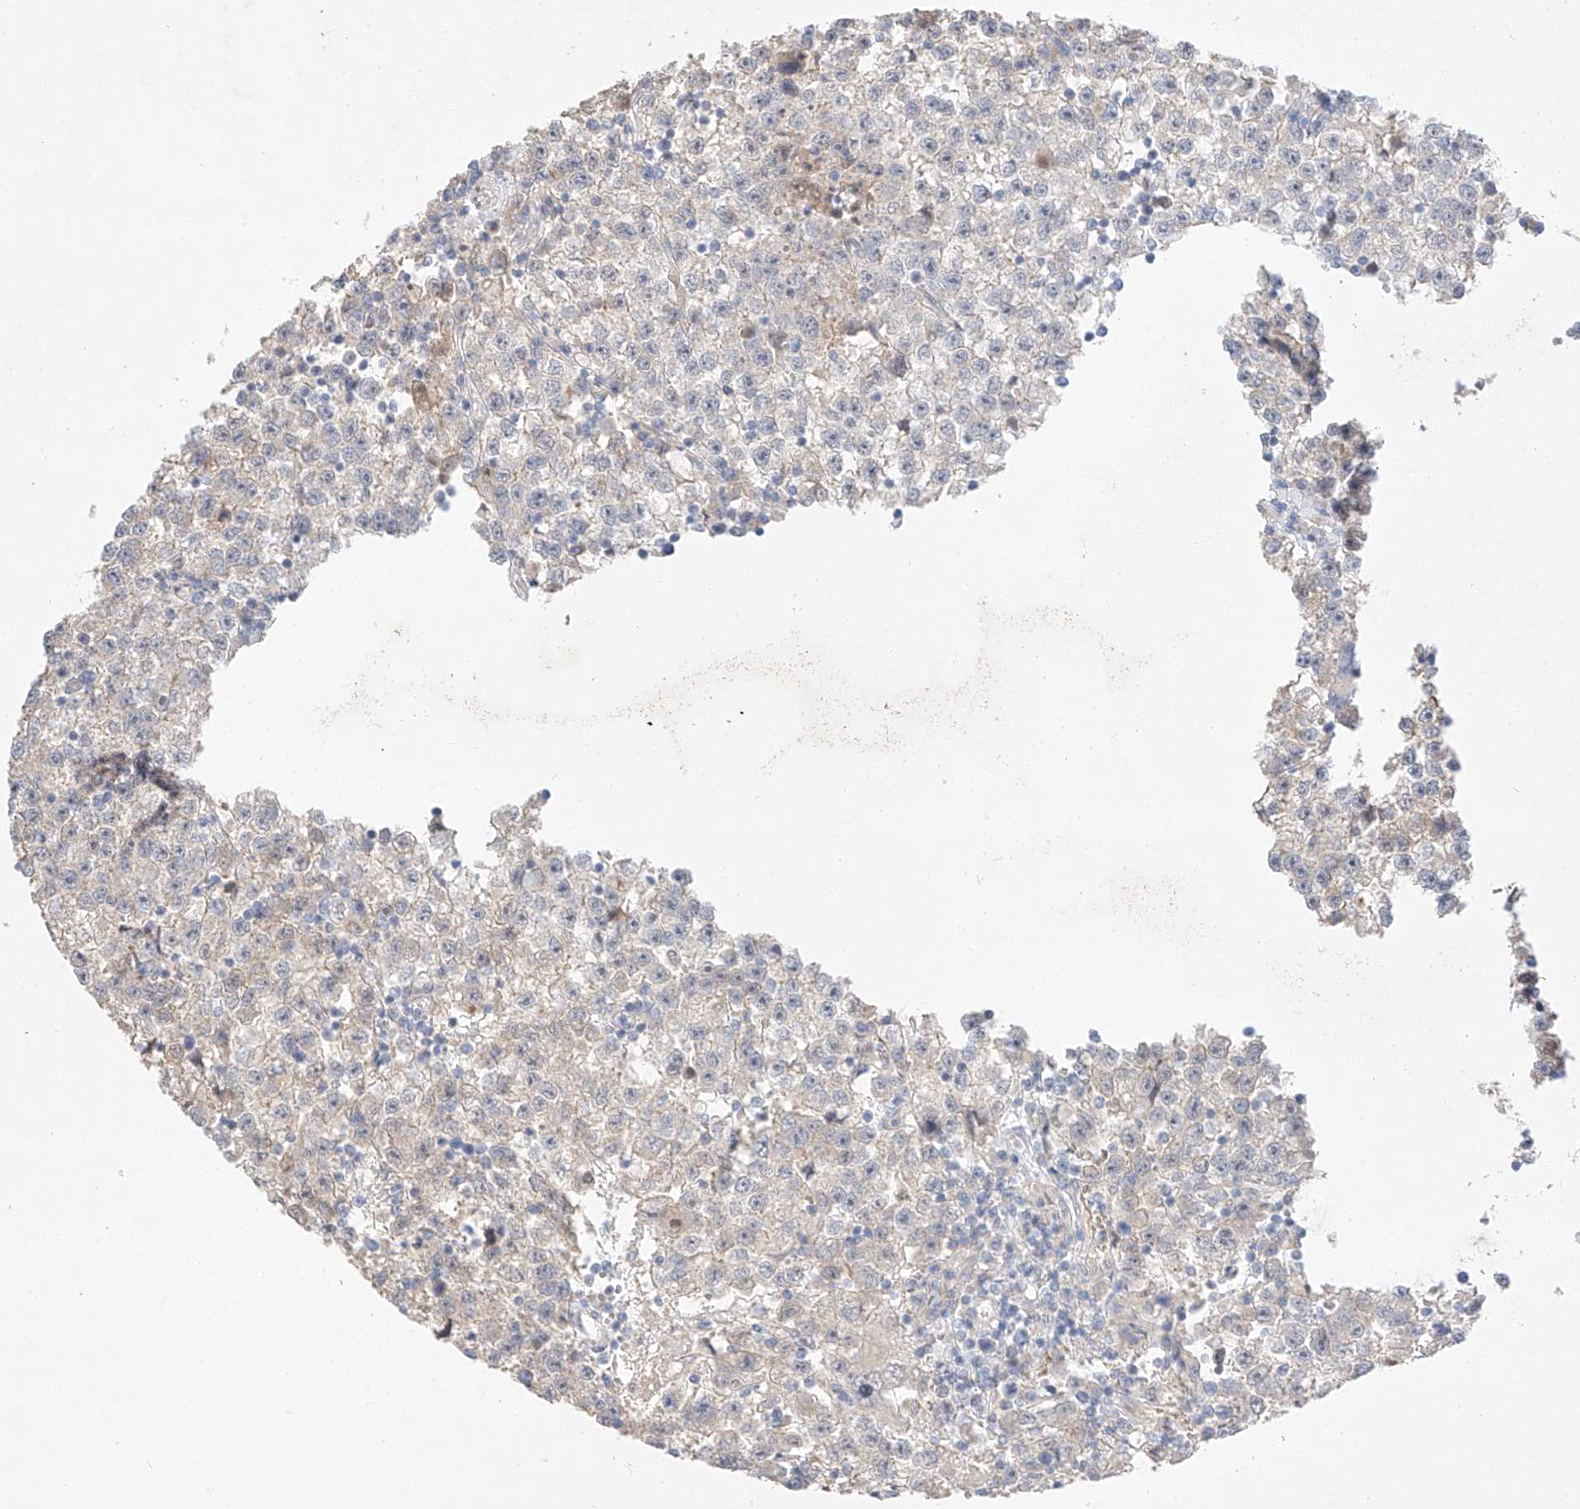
{"staining": {"intensity": "weak", "quantity": "<25%", "location": "cytoplasmic/membranous"}, "tissue": "testis cancer", "cell_type": "Tumor cells", "image_type": "cancer", "snomed": [{"axis": "morphology", "description": "Seminoma, NOS"}, {"axis": "topography", "description": "Testis"}], "caption": "IHC photomicrograph of testis seminoma stained for a protein (brown), which reveals no positivity in tumor cells.", "gene": "IL22RA2", "patient": {"sex": "male", "age": 22}}